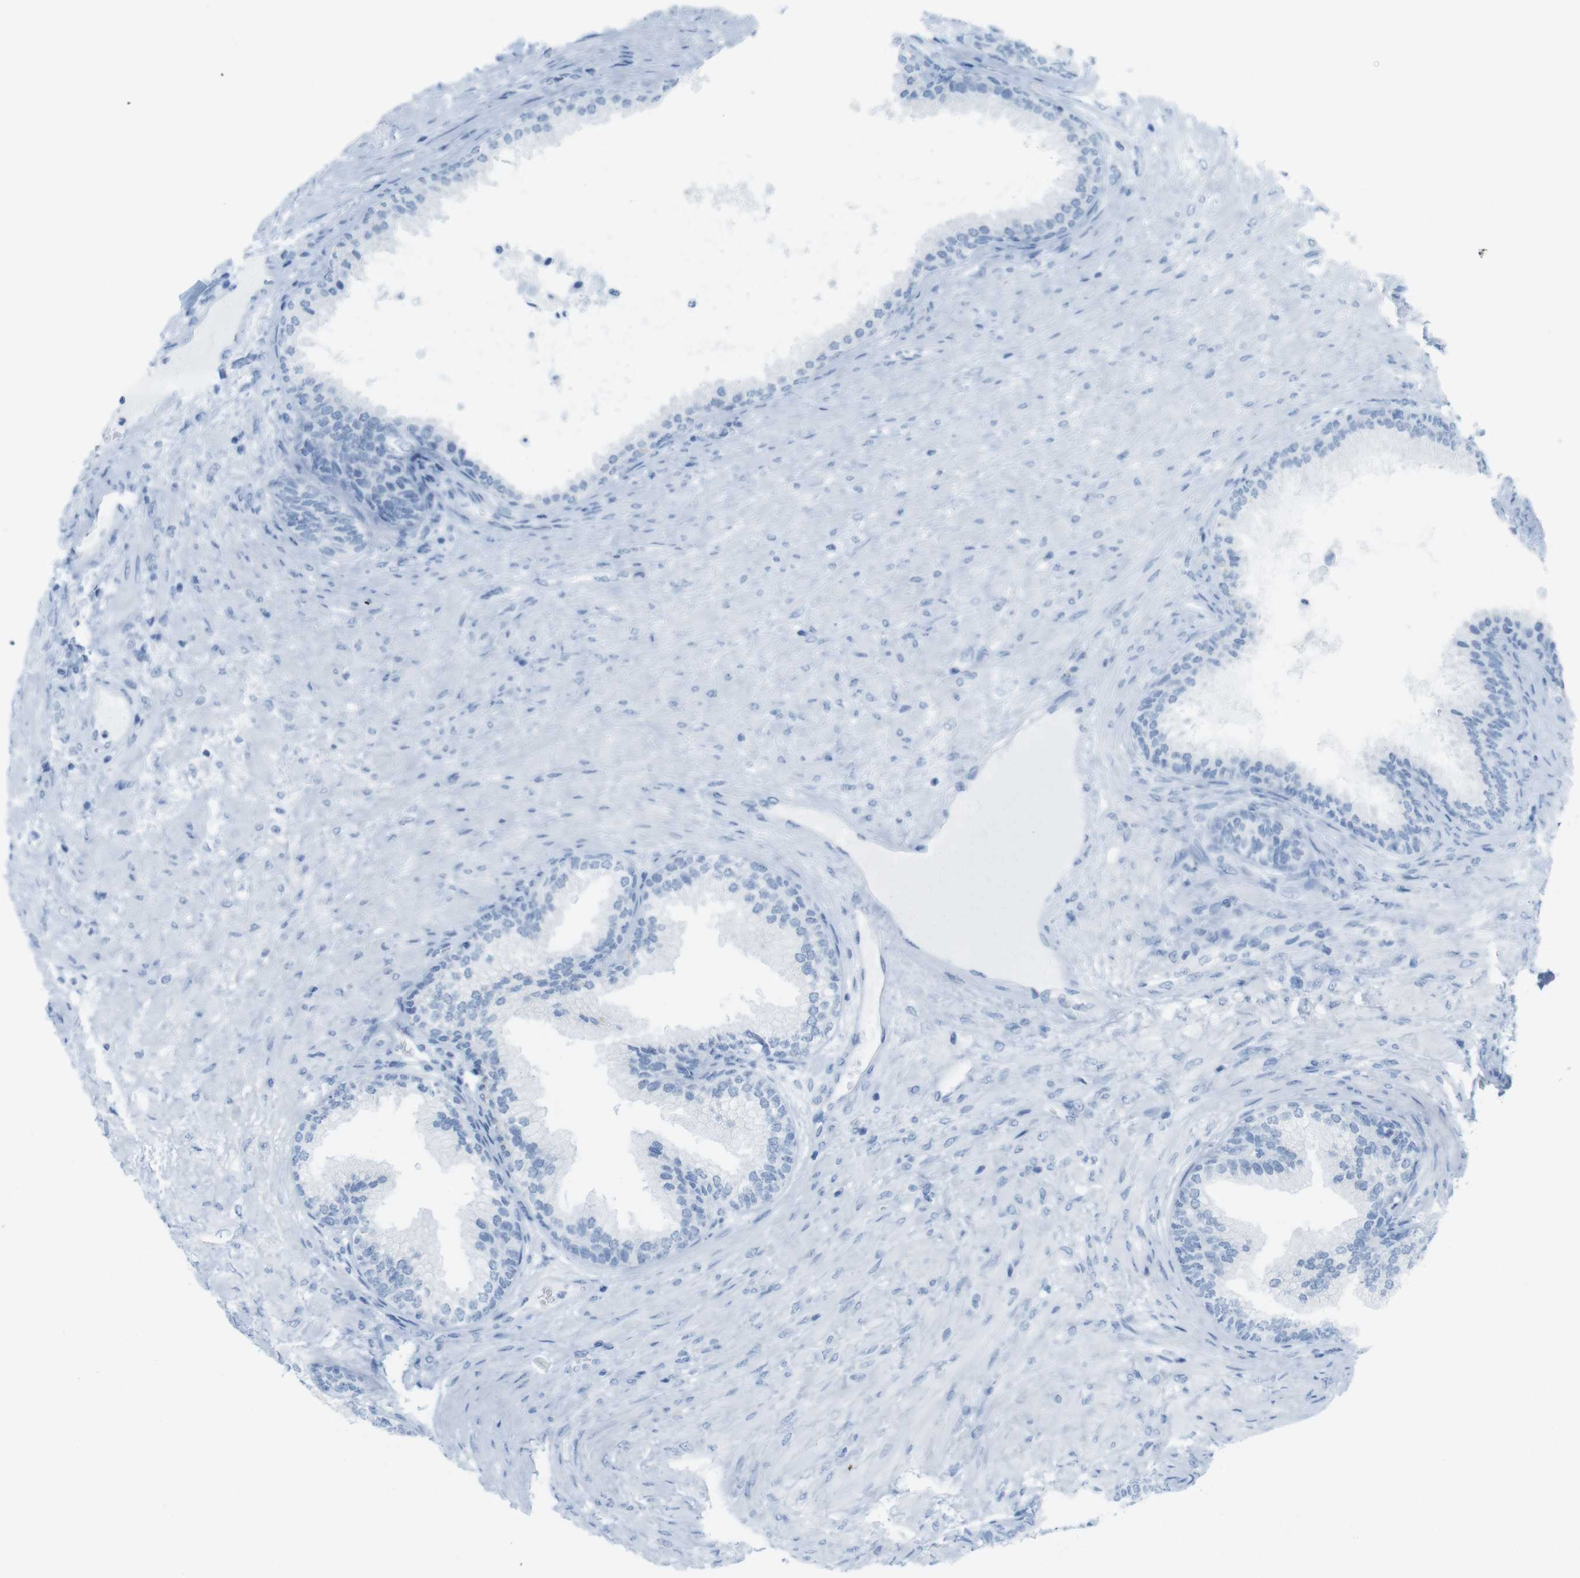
{"staining": {"intensity": "negative", "quantity": "none", "location": "none"}, "tissue": "prostate", "cell_type": "Glandular cells", "image_type": "normal", "snomed": [{"axis": "morphology", "description": "Normal tissue, NOS"}, {"axis": "topography", "description": "Prostate"}], "caption": "Immunohistochemistry (IHC) micrograph of unremarkable human prostate stained for a protein (brown), which displays no expression in glandular cells.", "gene": "TNNT2", "patient": {"sex": "male", "age": 76}}